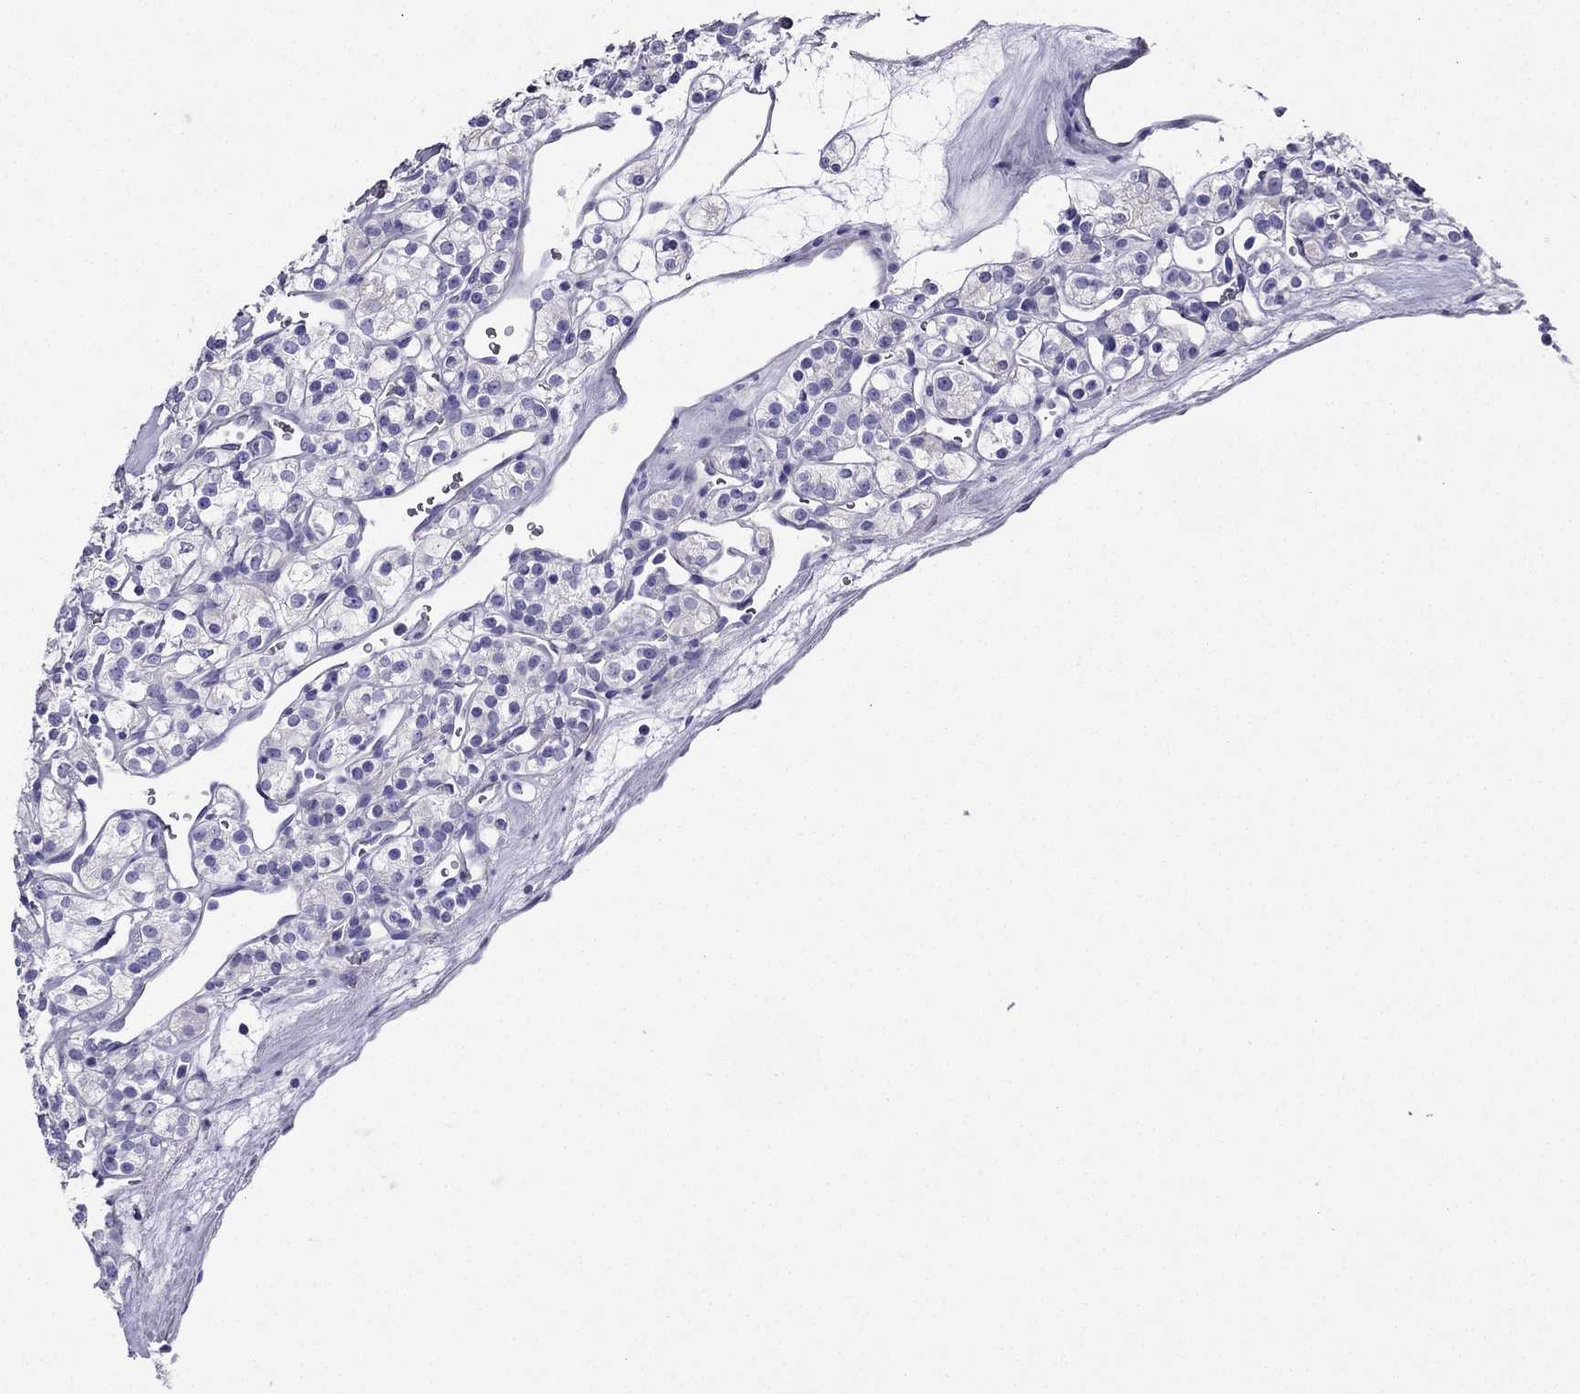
{"staining": {"intensity": "negative", "quantity": "none", "location": "none"}, "tissue": "renal cancer", "cell_type": "Tumor cells", "image_type": "cancer", "snomed": [{"axis": "morphology", "description": "Adenocarcinoma, NOS"}, {"axis": "topography", "description": "Kidney"}], "caption": "IHC histopathology image of human renal adenocarcinoma stained for a protein (brown), which exhibits no staining in tumor cells.", "gene": "KIF5A", "patient": {"sex": "male", "age": 77}}